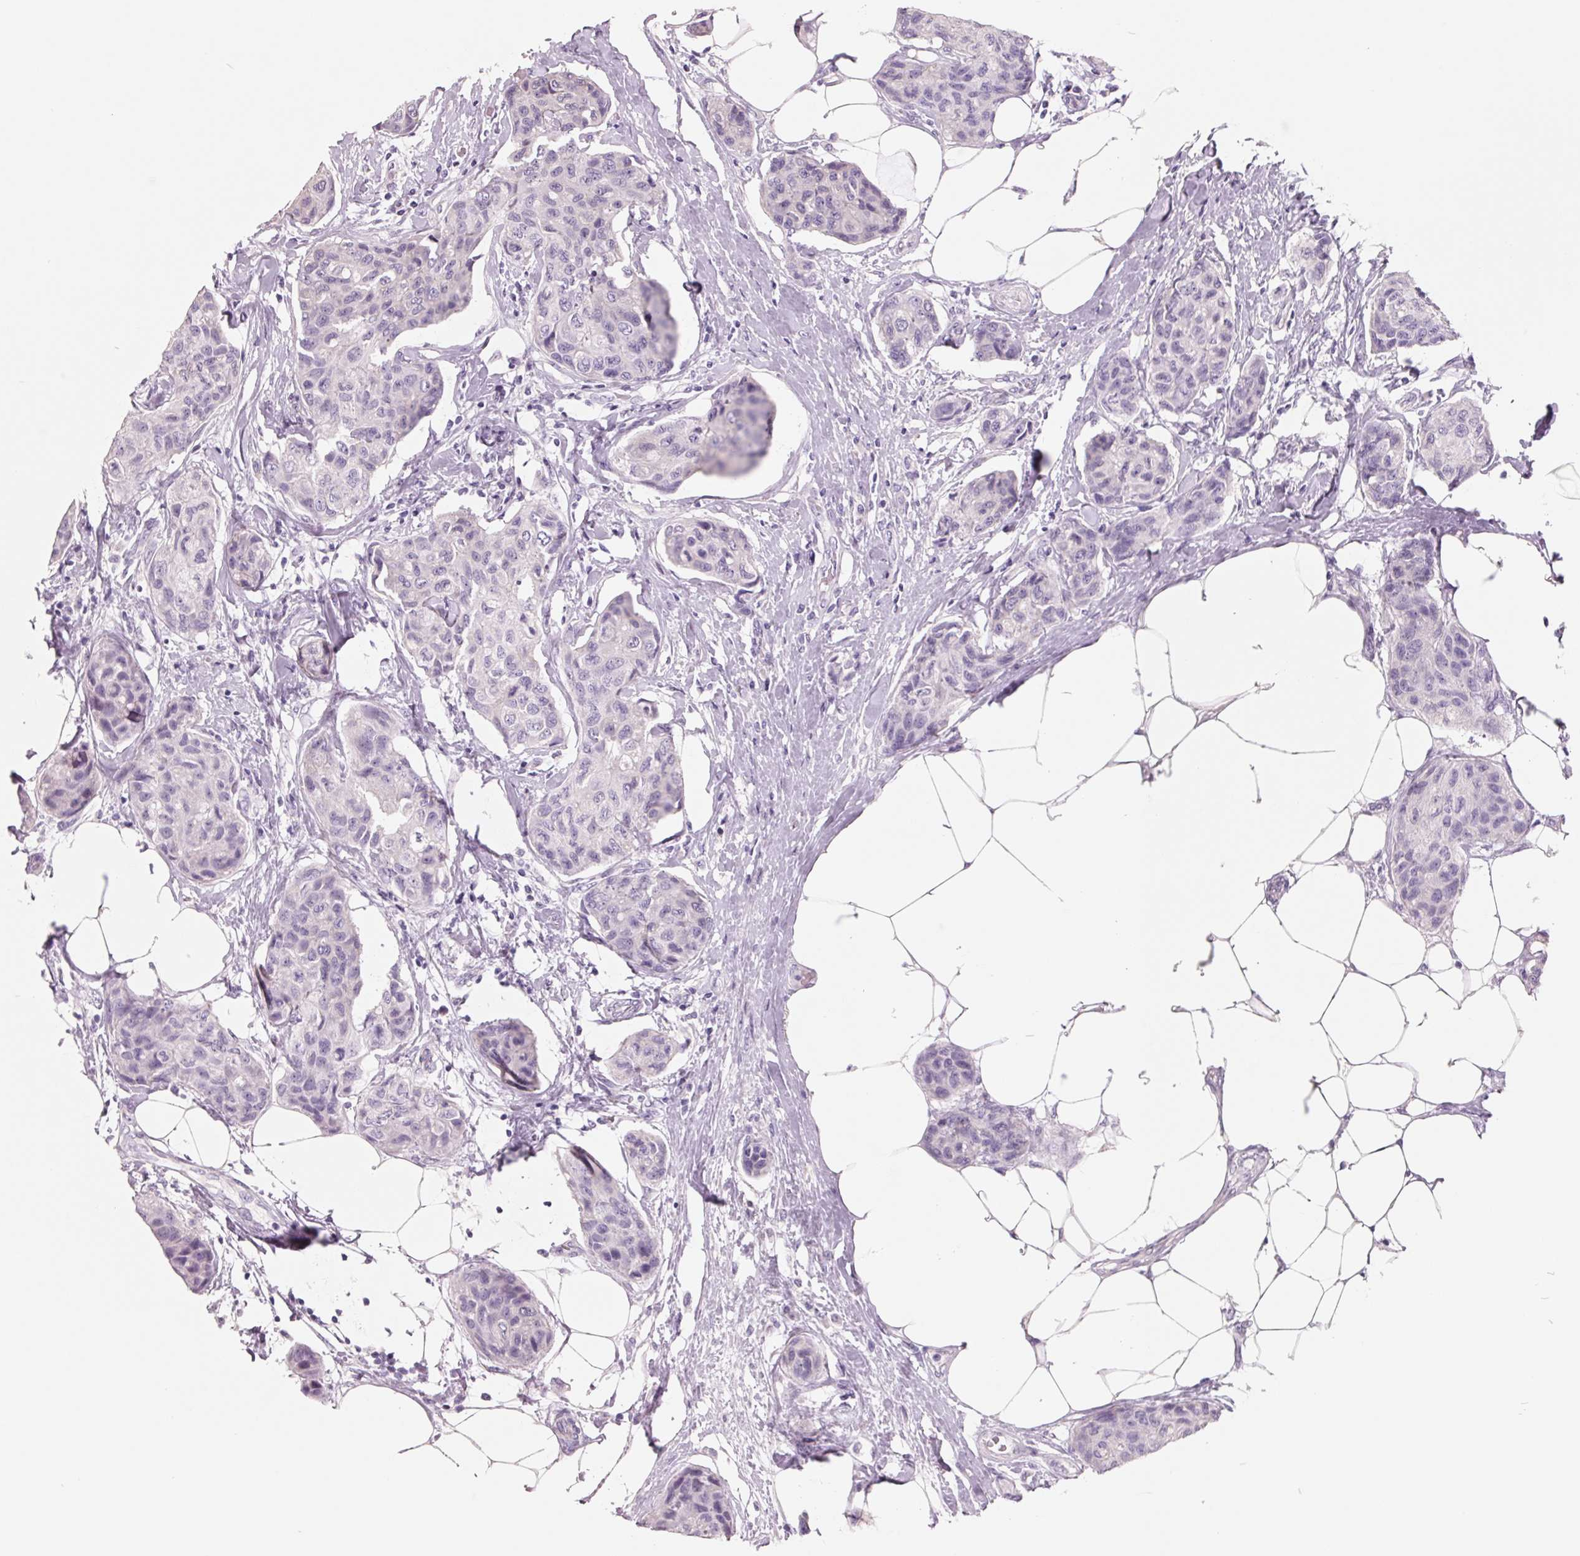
{"staining": {"intensity": "negative", "quantity": "none", "location": "none"}, "tissue": "breast cancer", "cell_type": "Tumor cells", "image_type": "cancer", "snomed": [{"axis": "morphology", "description": "Duct carcinoma"}, {"axis": "topography", "description": "Breast"}], "caption": "Photomicrograph shows no significant protein expression in tumor cells of intraductal carcinoma (breast).", "gene": "FTCD", "patient": {"sex": "female", "age": 80}}